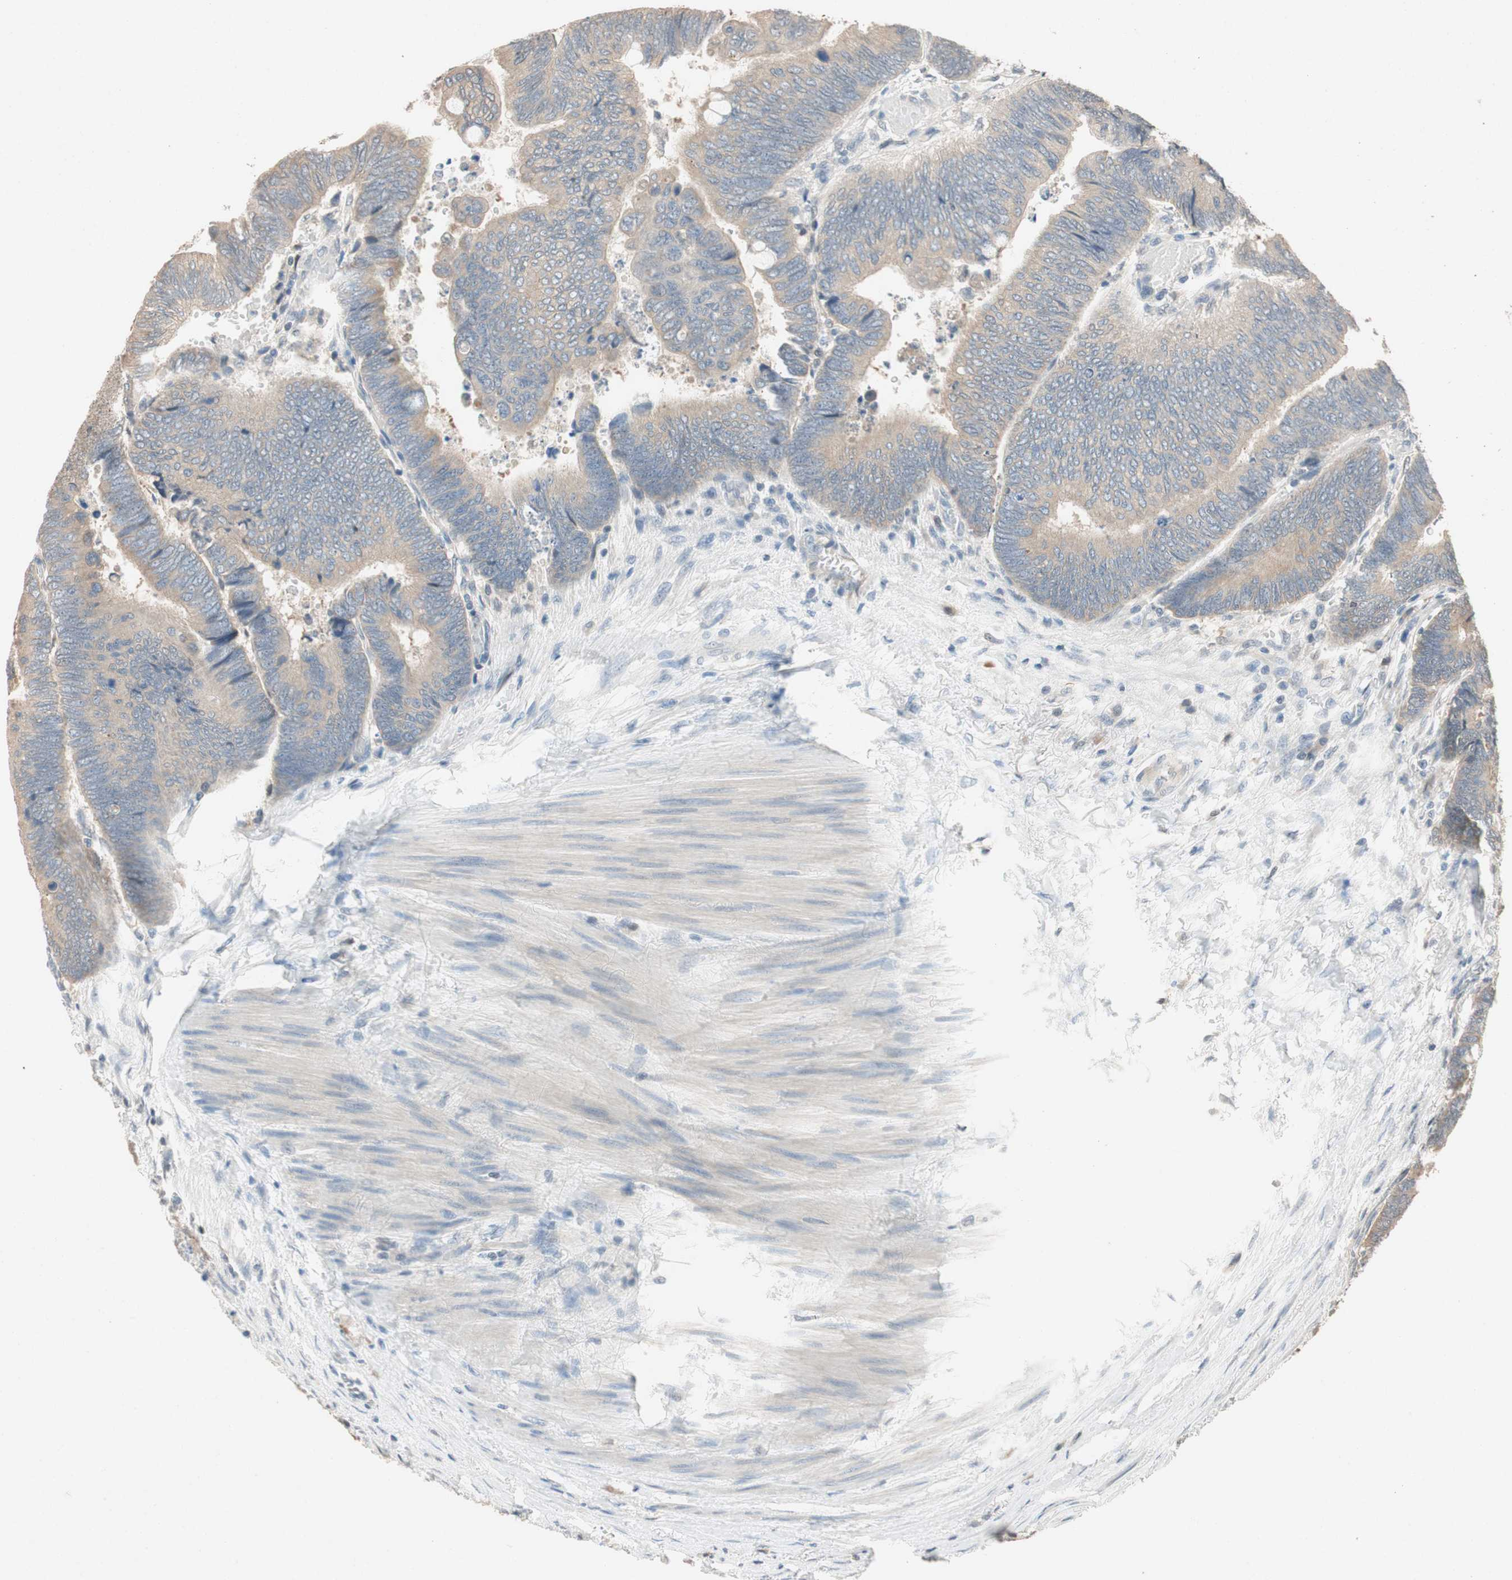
{"staining": {"intensity": "weak", "quantity": ">75%", "location": "cytoplasmic/membranous"}, "tissue": "colorectal cancer", "cell_type": "Tumor cells", "image_type": "cancer", "snomed": [{"axis": "morphology", "description": "Normal tissue, NOS"}, {"axis": "morphology", "description": "Adenocarcinoma, NOS"}, {"axis": "topography", "description": "Rectum"}, {"axis": "topography", "description": "Peripheral nerve tissue"}], "caption": "IHC image of human adenocarcinoma (colorectal) stained for a protein (brown), which exhibits low levels of weak cytoplasmic/membranous positivity in approximately >75% of tumor cells.", "gene": "SERPINB5", "patient": {"sex": "male", "age": 92}}